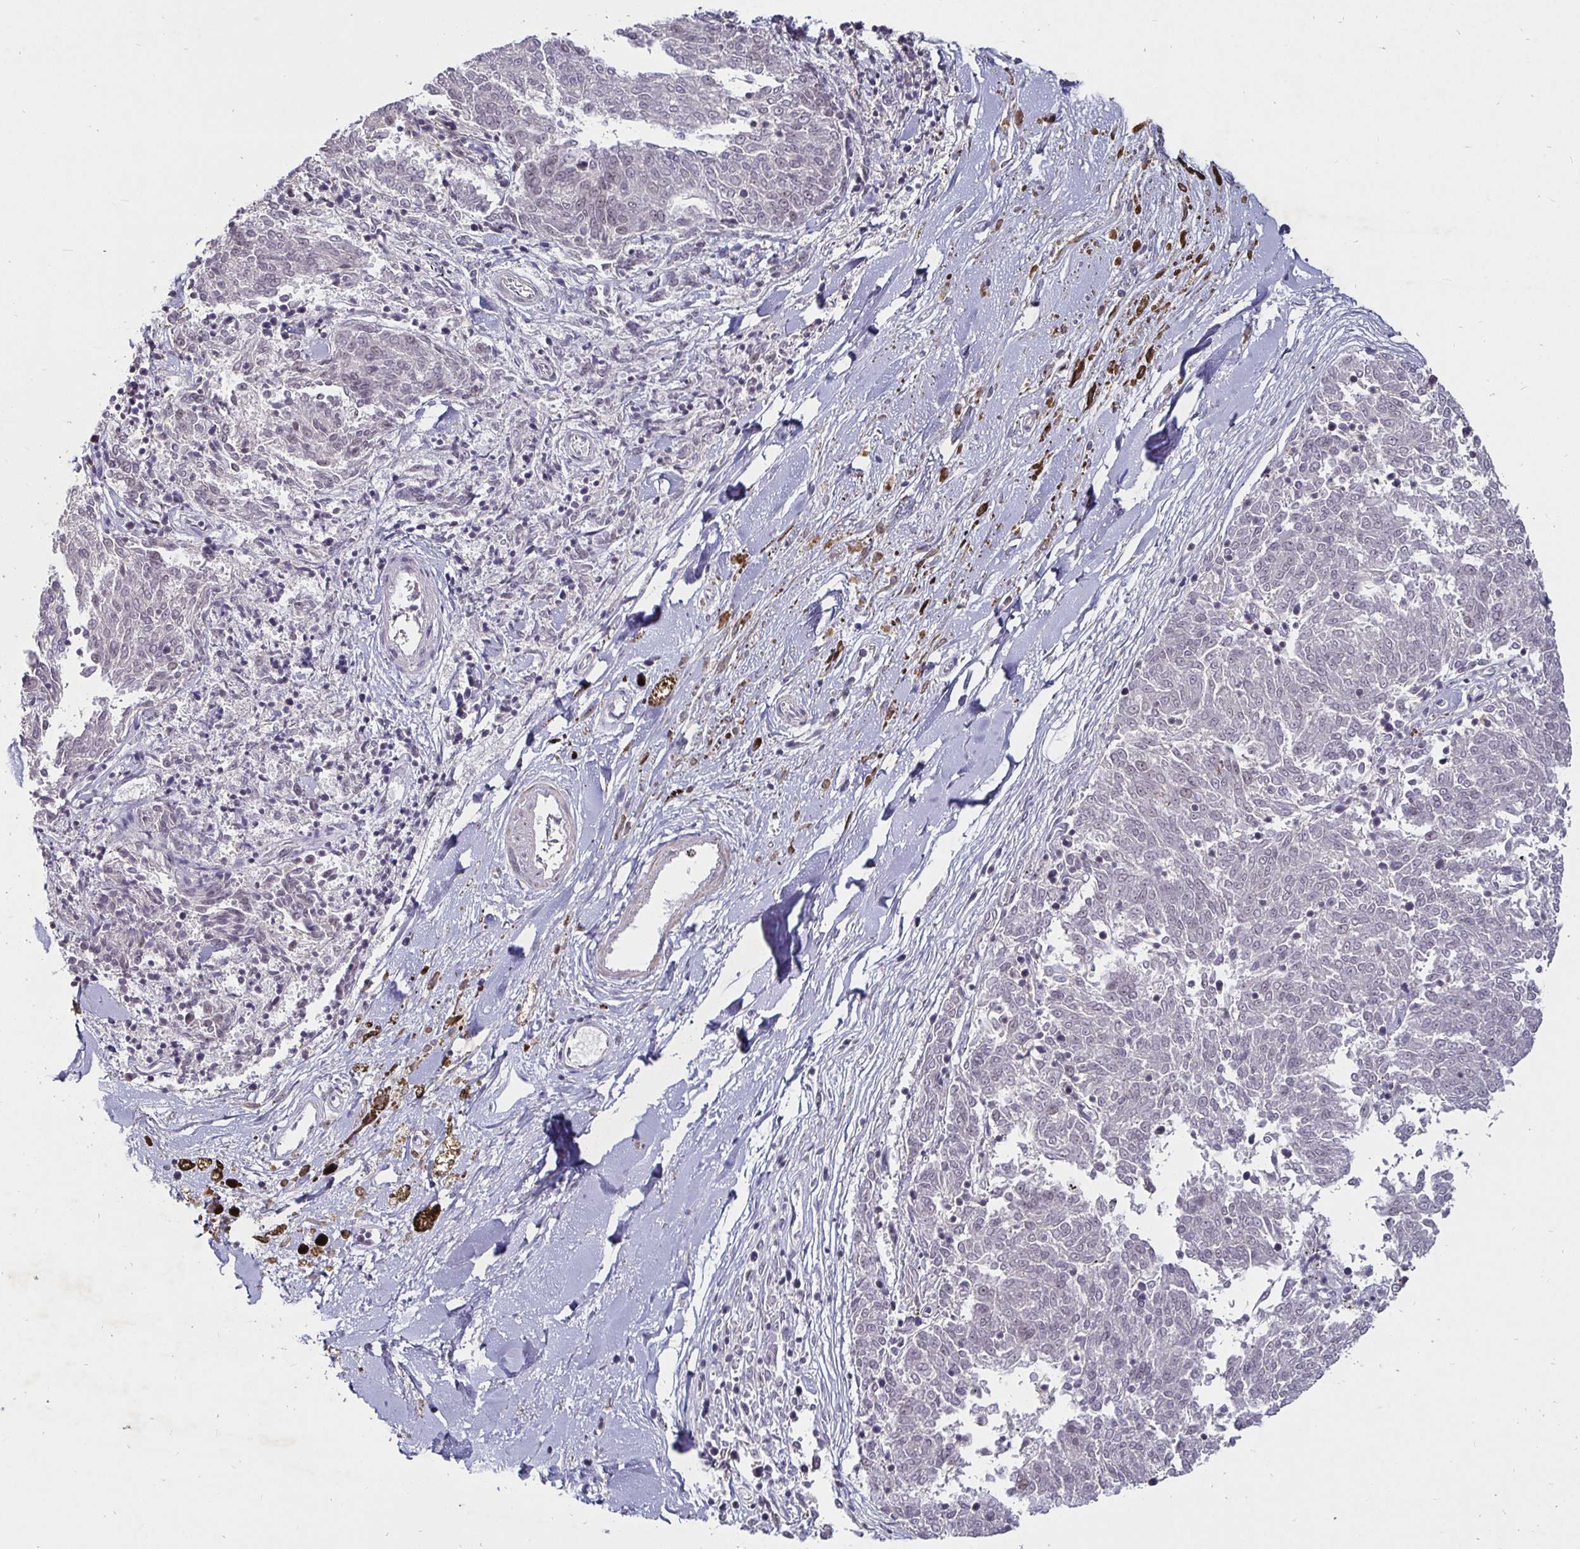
{"staining": {"intensity": "negative", "quantity": "none", "location": "none"}, "tissue": "melanoma", "cell_type": "Tumor cells", "image_type": "cancer", "snomed": [{"axis": "morphology", "description": "Malignant melanoma, NOS"}, {"axis": "topography", "description": "Skin"}], "caption": "Immunohistochemistry (IHC) micrograph of neoplastic tissue: malignant melanoma stained with DAB demonstrates no significant protein positivity in tumor cells.", "gene": "MLH1", "patient": {"sex": "female", "age": 72}}